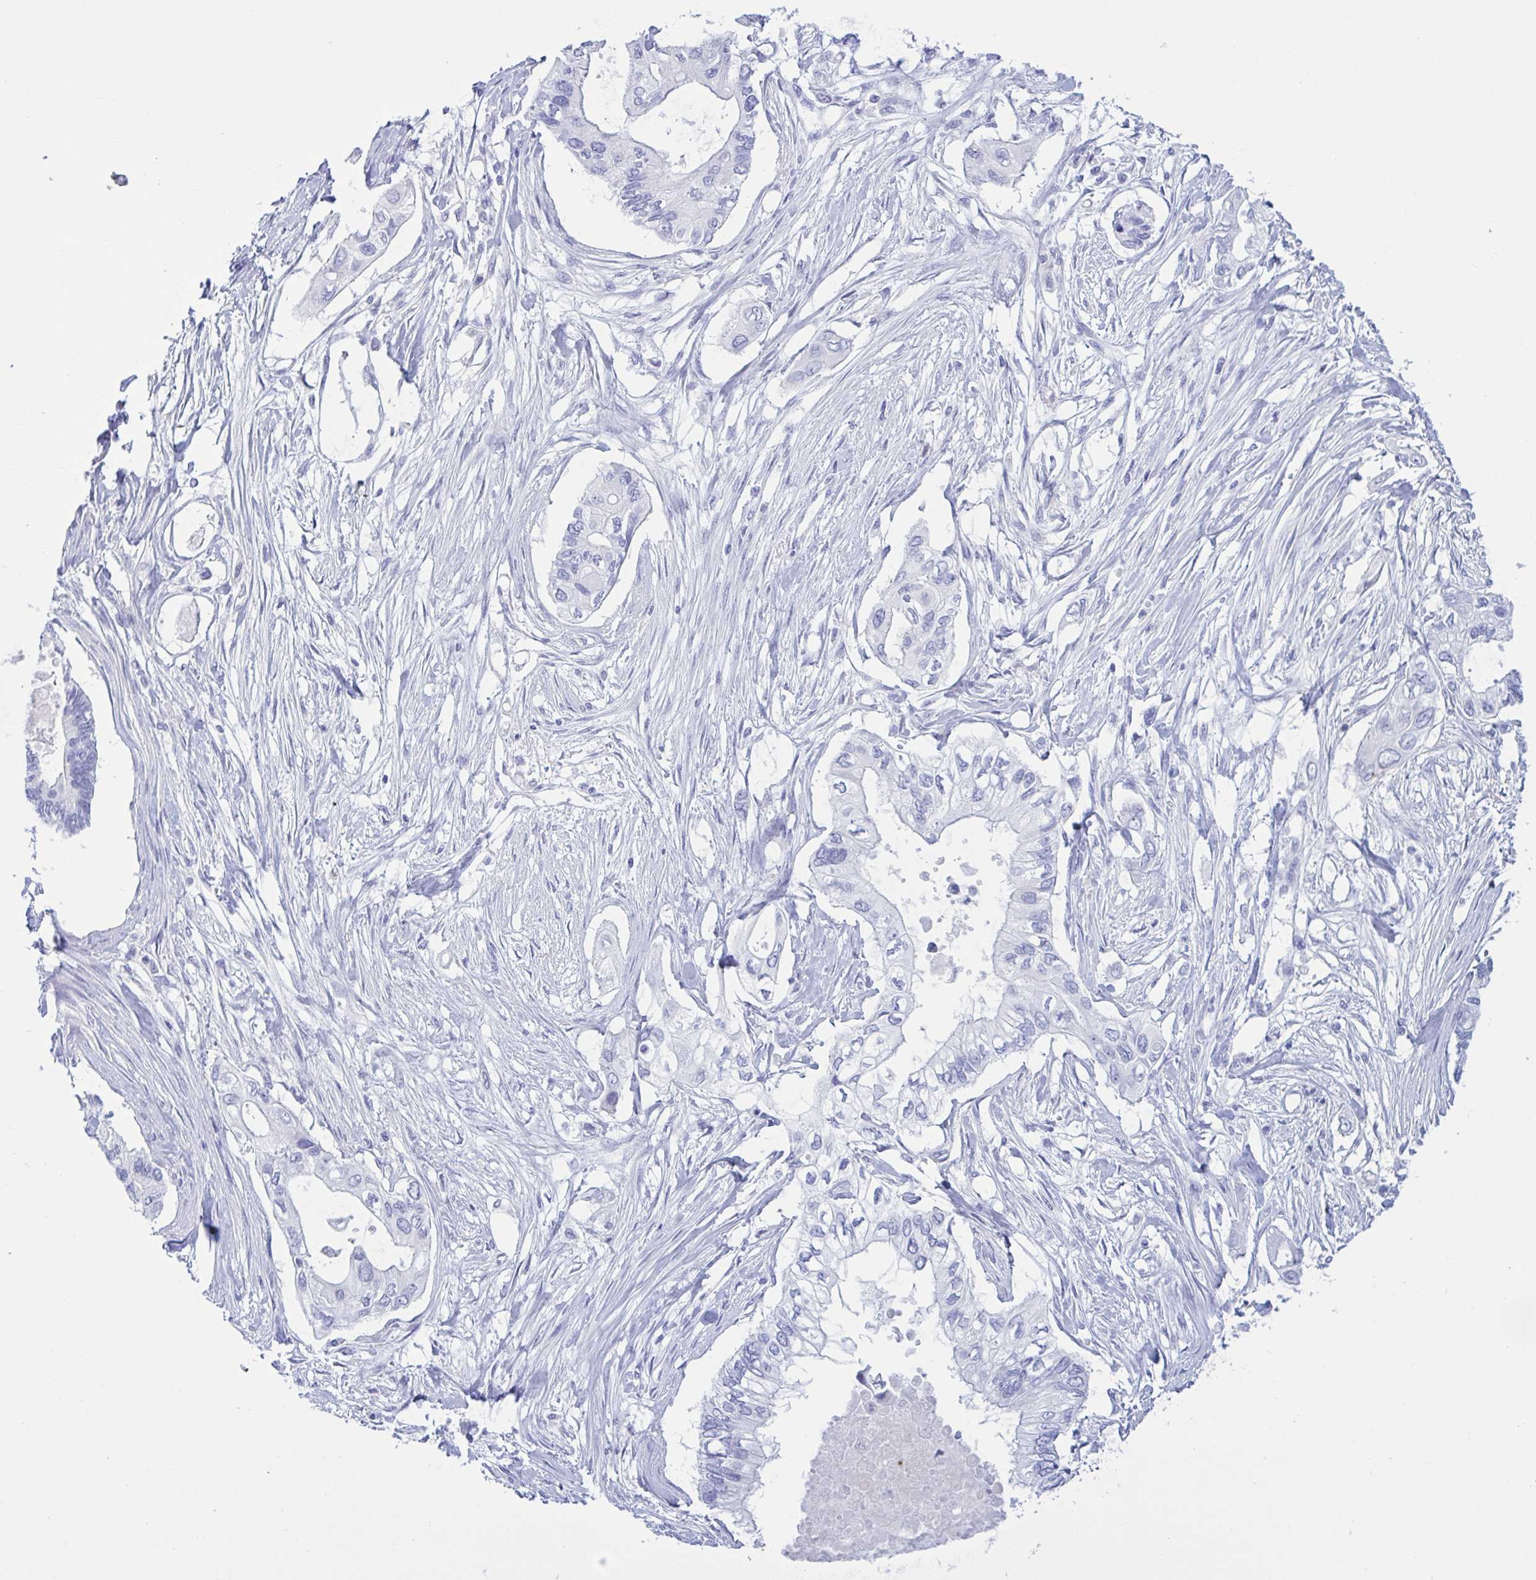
{"staining": {"intensity": "negative", "quantity": "none", "location": "none"}, "tissue": "pancreatic cancer", "cell_type": "Tumor cells", "image_type": "cancer", "snomed": [{"axis": "morphology", "description": "Adenocarcinoma, NOS"}, {"axis": "topography", "description": "Pancreas"}], "caption": "Image shows no significant protein positivity in tumor cells of pancreatic adenocarcinoma.", "gene": "OXLD1", "patient": {"sex": "female", "age": 63}}